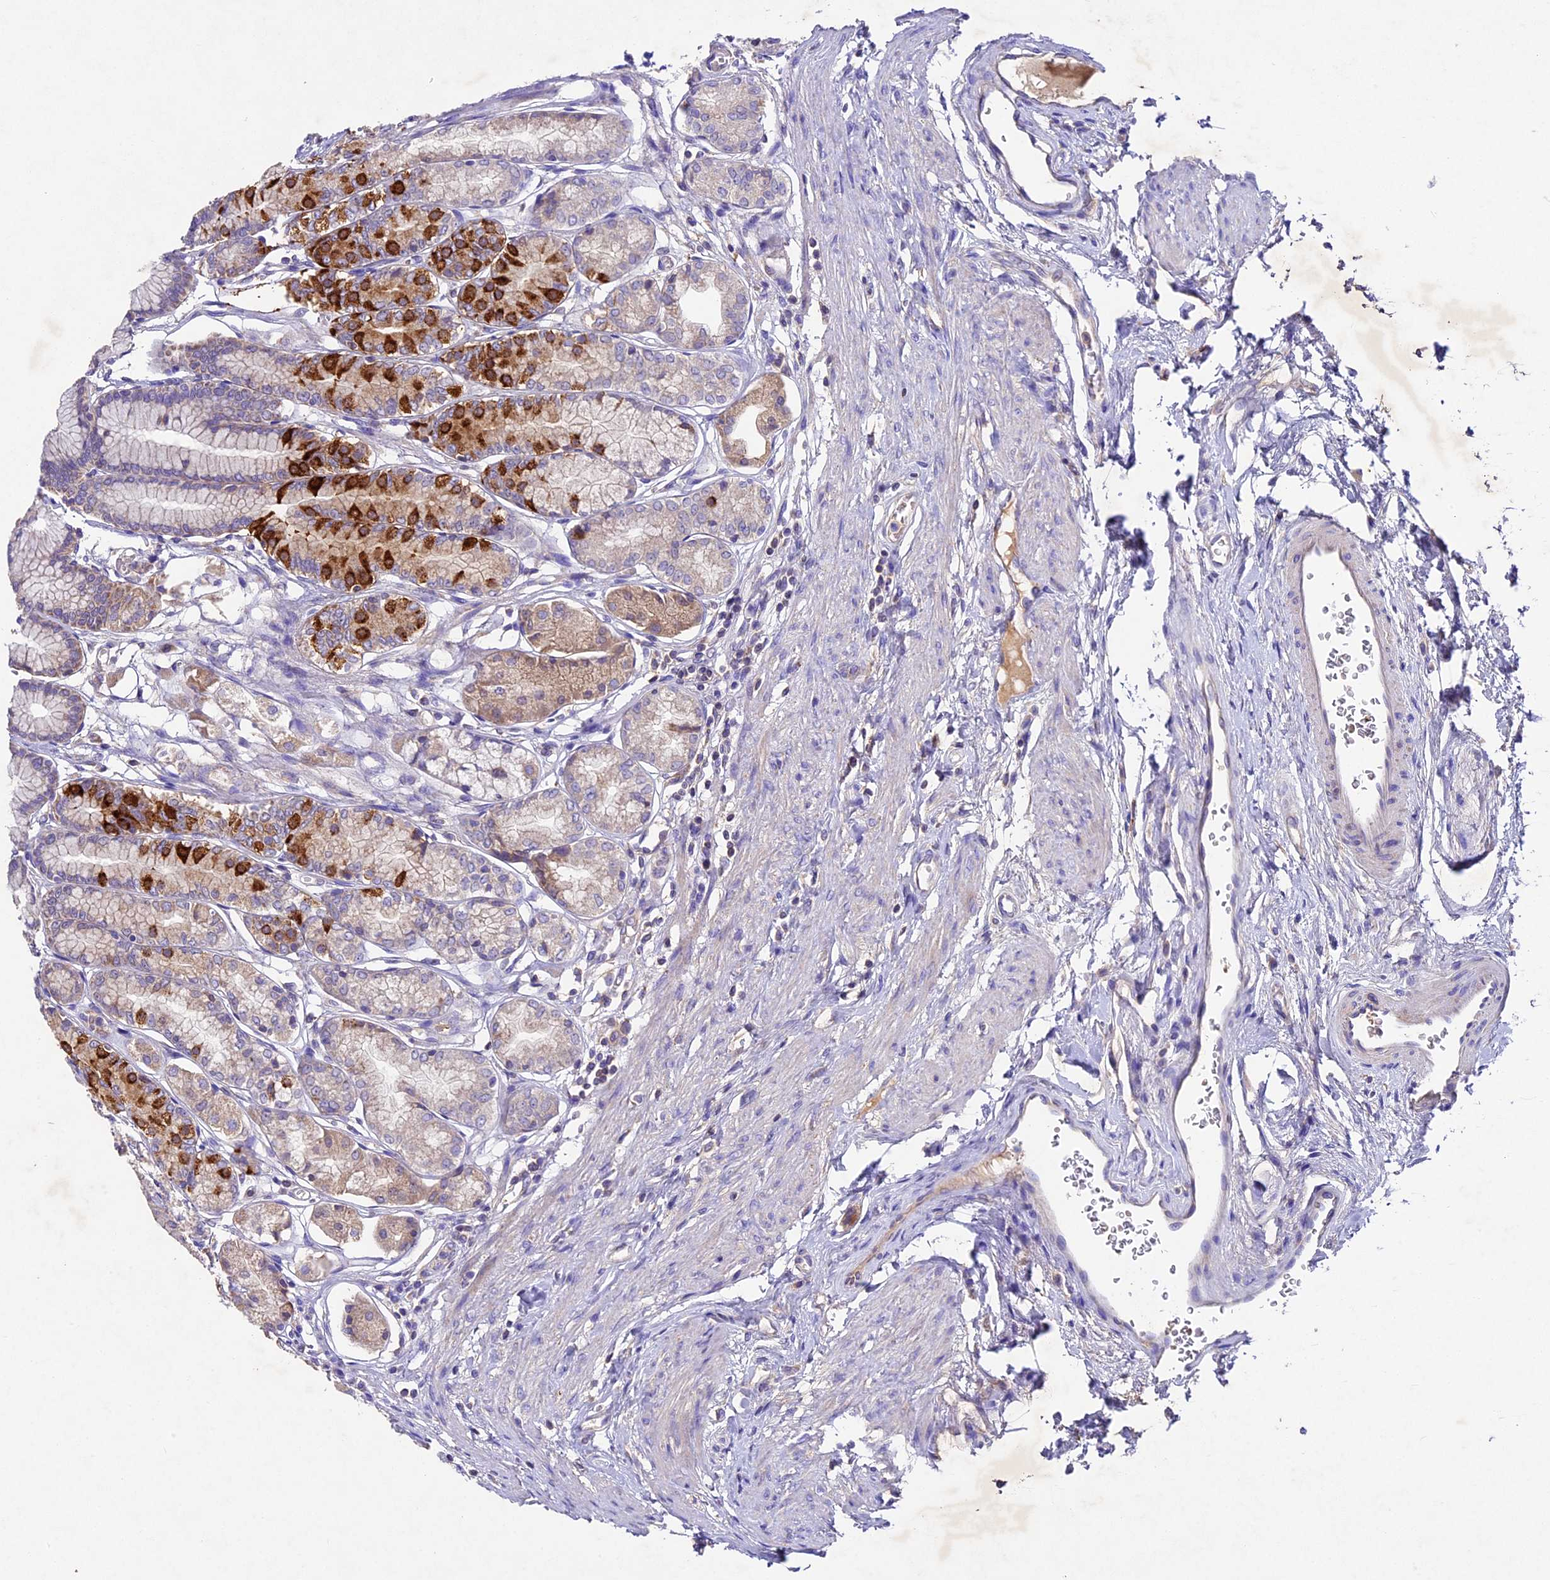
{"staining": {"intensity": "strong", "quantity": "25%-75%", "location": "cytoplasmic/membranous"}, "tissue": "stomach", "cell_type": "Glandular cells", "image_type": "normal", "snomed": [{"axis": "morphology", "description": "Normal tissue, NOS"}, {"axis": "morphology", "description": "Adenocarcinoma, NOS"}, {"axis": "morphology", "description": "Adenocarcinoma, High grade"}, {"axis": "topography", "description": "Stomach, upper"}, {"axis": "topography", "description": "Stomach"}], "caption": "IHC staining of normal stomach, which reveals high levels of strong cytoplasmic/membranous positivity in about 25%-75% of glandular cells indicating strong cytoplasmic/membranous protein expression. The staining was performed using DAB (3,3'-diaminobenzidine) (brown) for protein detection and nuclei were counterstained in hematoxylin (blue).", "gene": "PMPCB", "patient": {"sex": "female", "age": 65}}